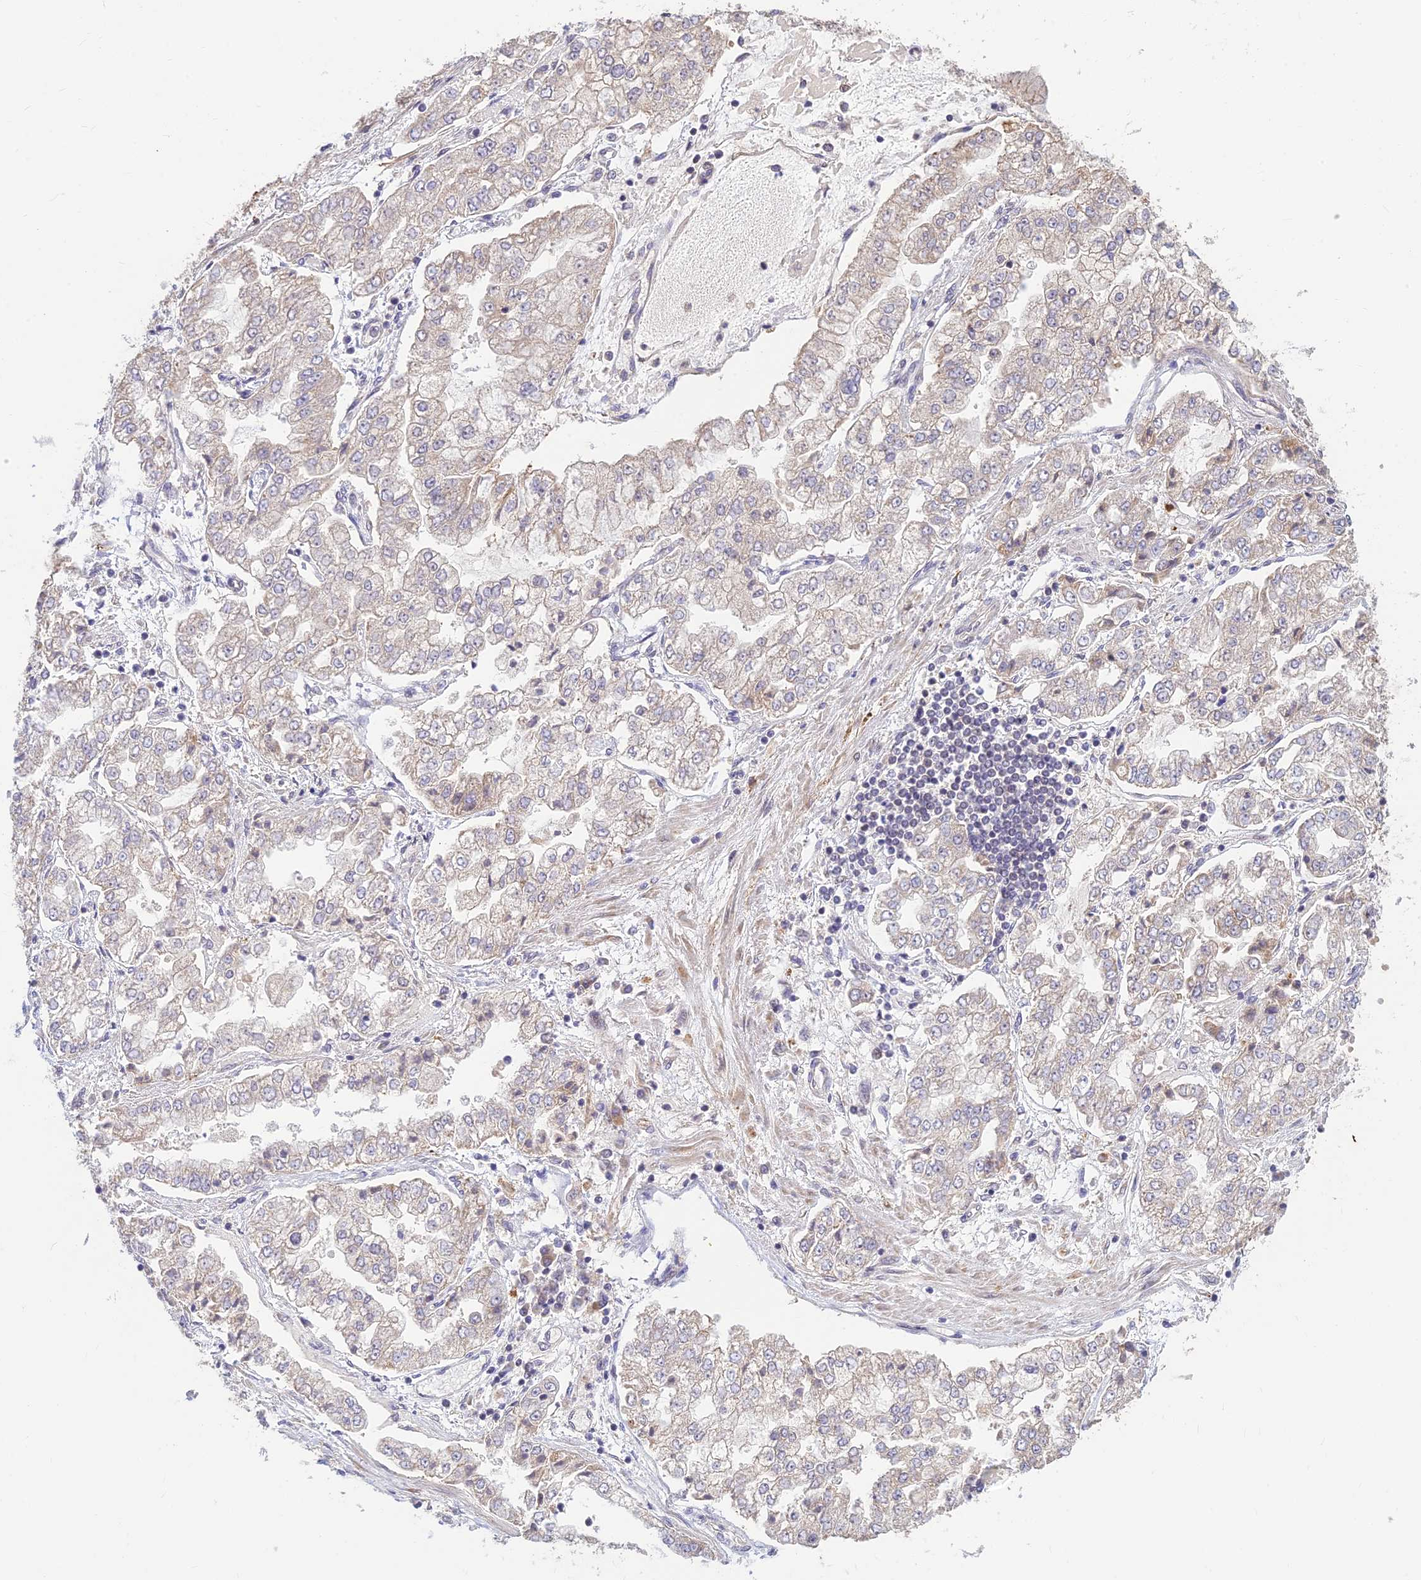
{"staining": {"intensity": "negative", "quantity": "none", "location": "none"}, "tissue": "stomach cancer", "cell_type": "Tumor cells", "image_type": "cancer", "snomed": [{"axis": "morphology", "description": "Adenocarcinoma, NOS"}, {"axis": "topography", "description": "Stomach"}], "caption": "This is a micrograph of IHC staining of adenocarcinoma (stomach), which shows no expression in tumor cells.", "gene": "ASPDH", "patient": {"sex": "male", "age": 76}}